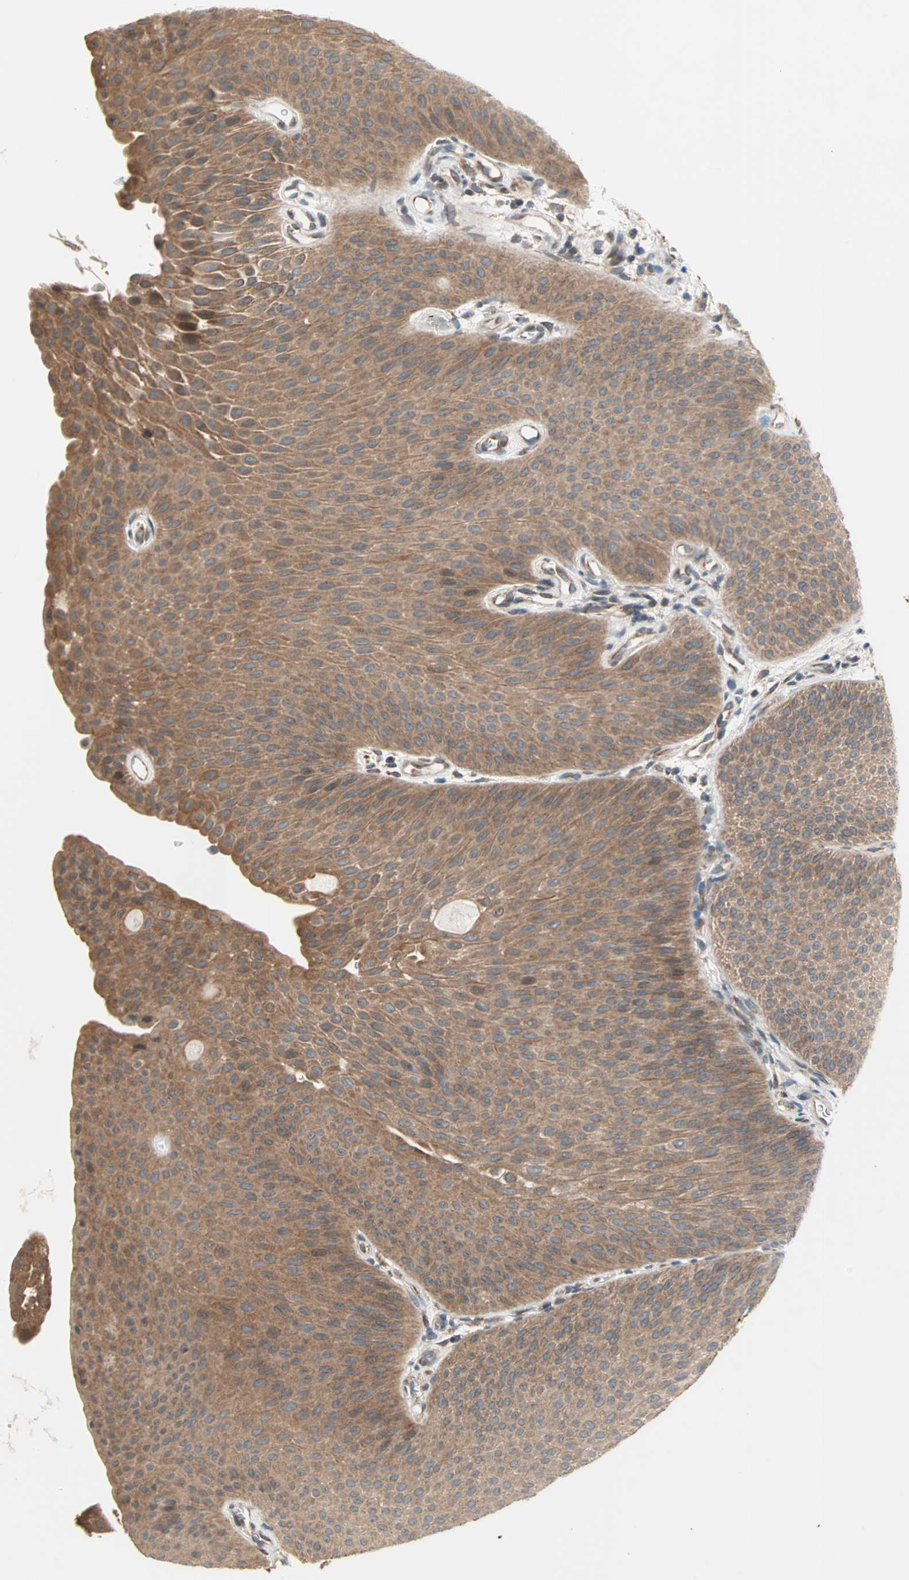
{"staining": {"intensity": "moderate", "quantity": ">75%", "location": "cytoplasmic/membranous"}, "tissue": "urothelial cancer", "cell_type": "Tumor cells", "image_type": "cancer", "snomed": [{"axis": "morphology", "description": "Urothelial carcinoma, Low grade"}, {"axis": "topography", "description": "Urinary bladder"}], "caption": "A brown stain shows moderate cytoplasmic/membranous expression of a protein in human low-grade urothelial carcinoma tumor cells.", "gene": "SAR1A", "patient": {"sex": "female", "age": 60}}